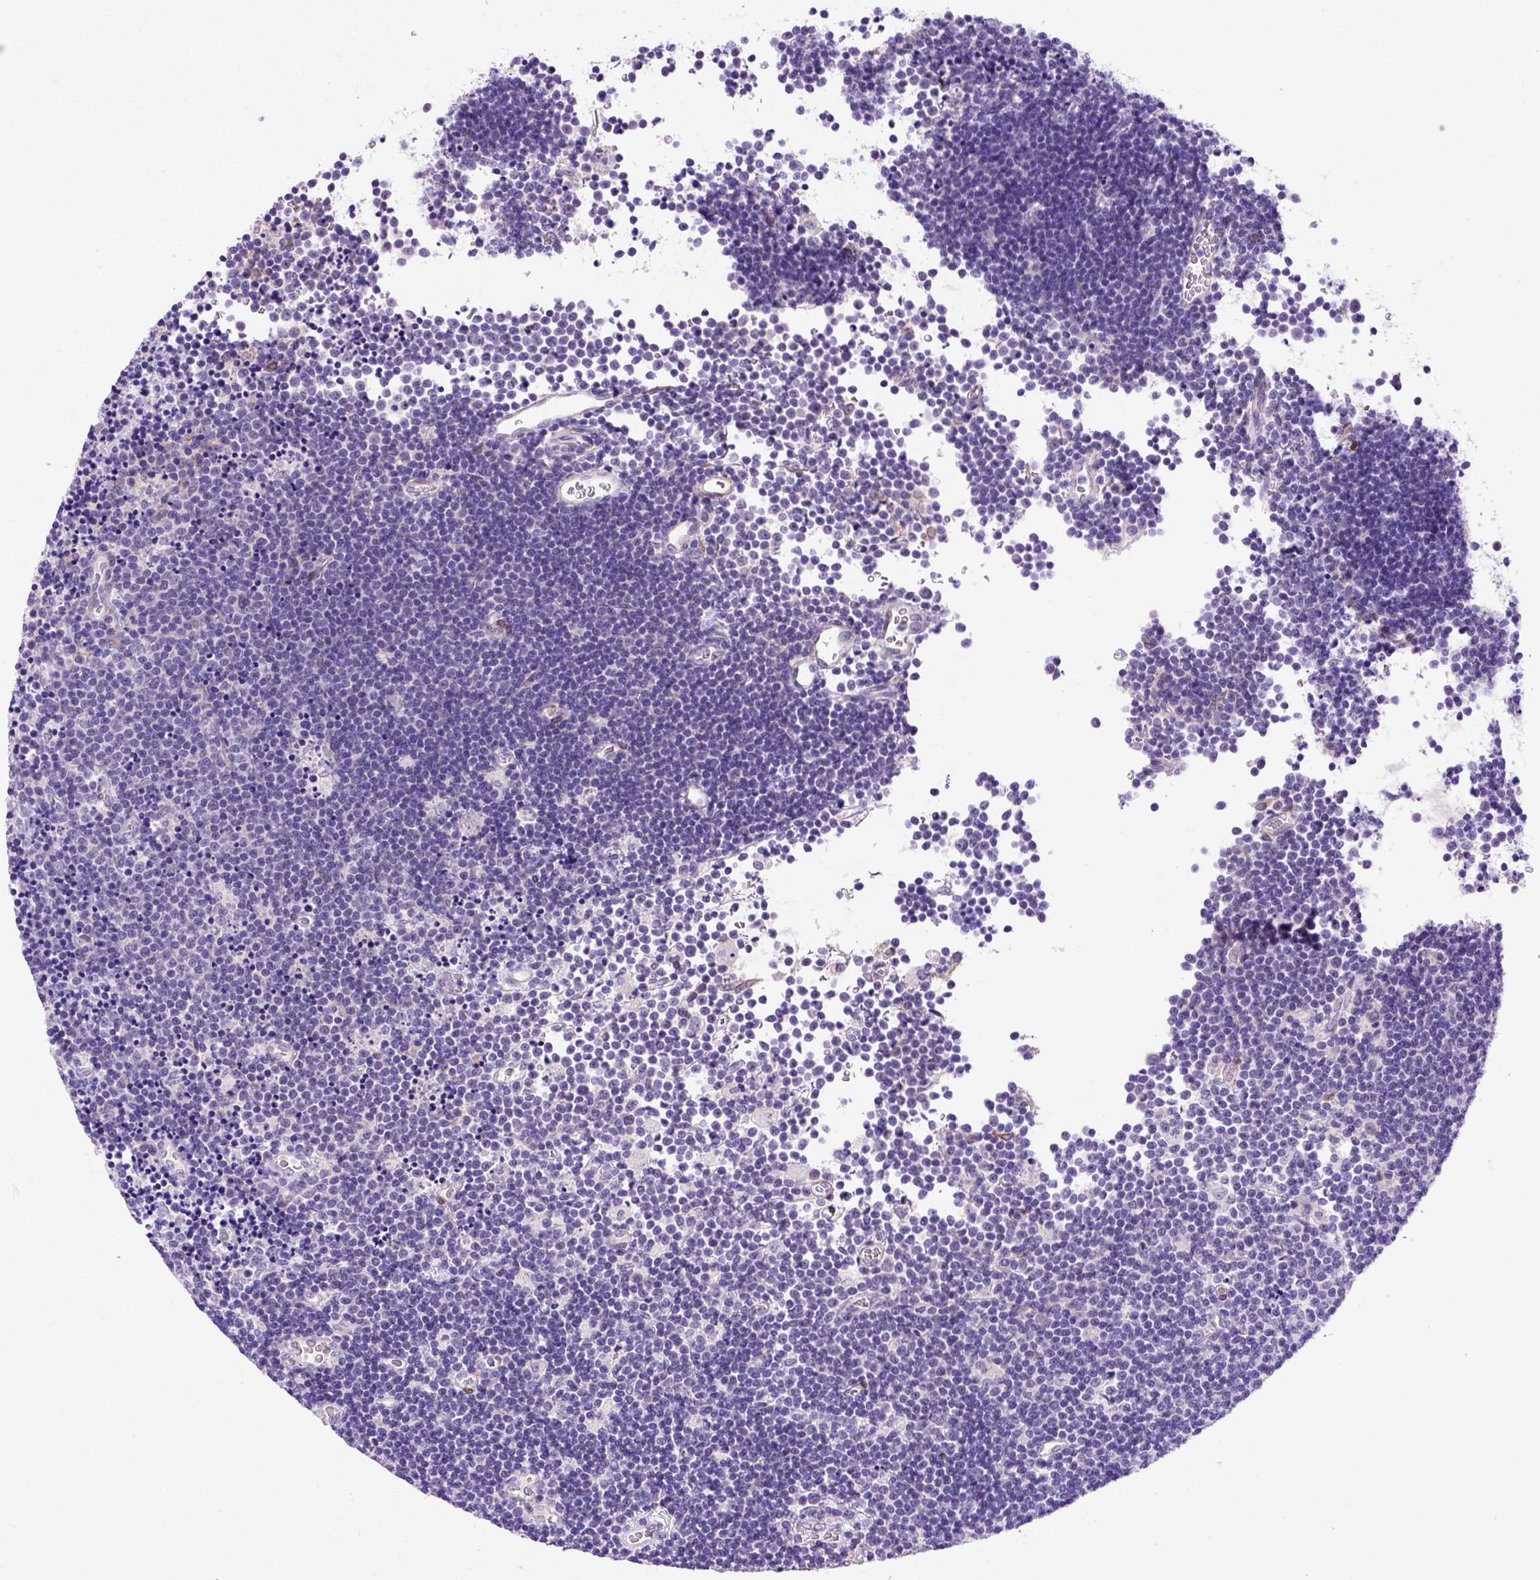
{"staining": {"intensity": "negative", "quantity": "none", "location": "none"}, "tissue": "lymphoma", "cell_type": "Tumor cells", "image_type": "cancer", "snomed": [{"axis": "morphology", "description": "Malignant lymphoma, non-Hodgkin's type, Low grade"}, {"axis": "topography", "description": "Brain"}], "caption": "Immunohistochemical staining of lymphoma demonstrates no significant positivity in tumor cells. (Brightfield microscopy of DAB (3,3'-diaminobenzidine) IHC at high magnification).", "gene": "FAM81B", "patient": {"sex": "female", "age": 66}}